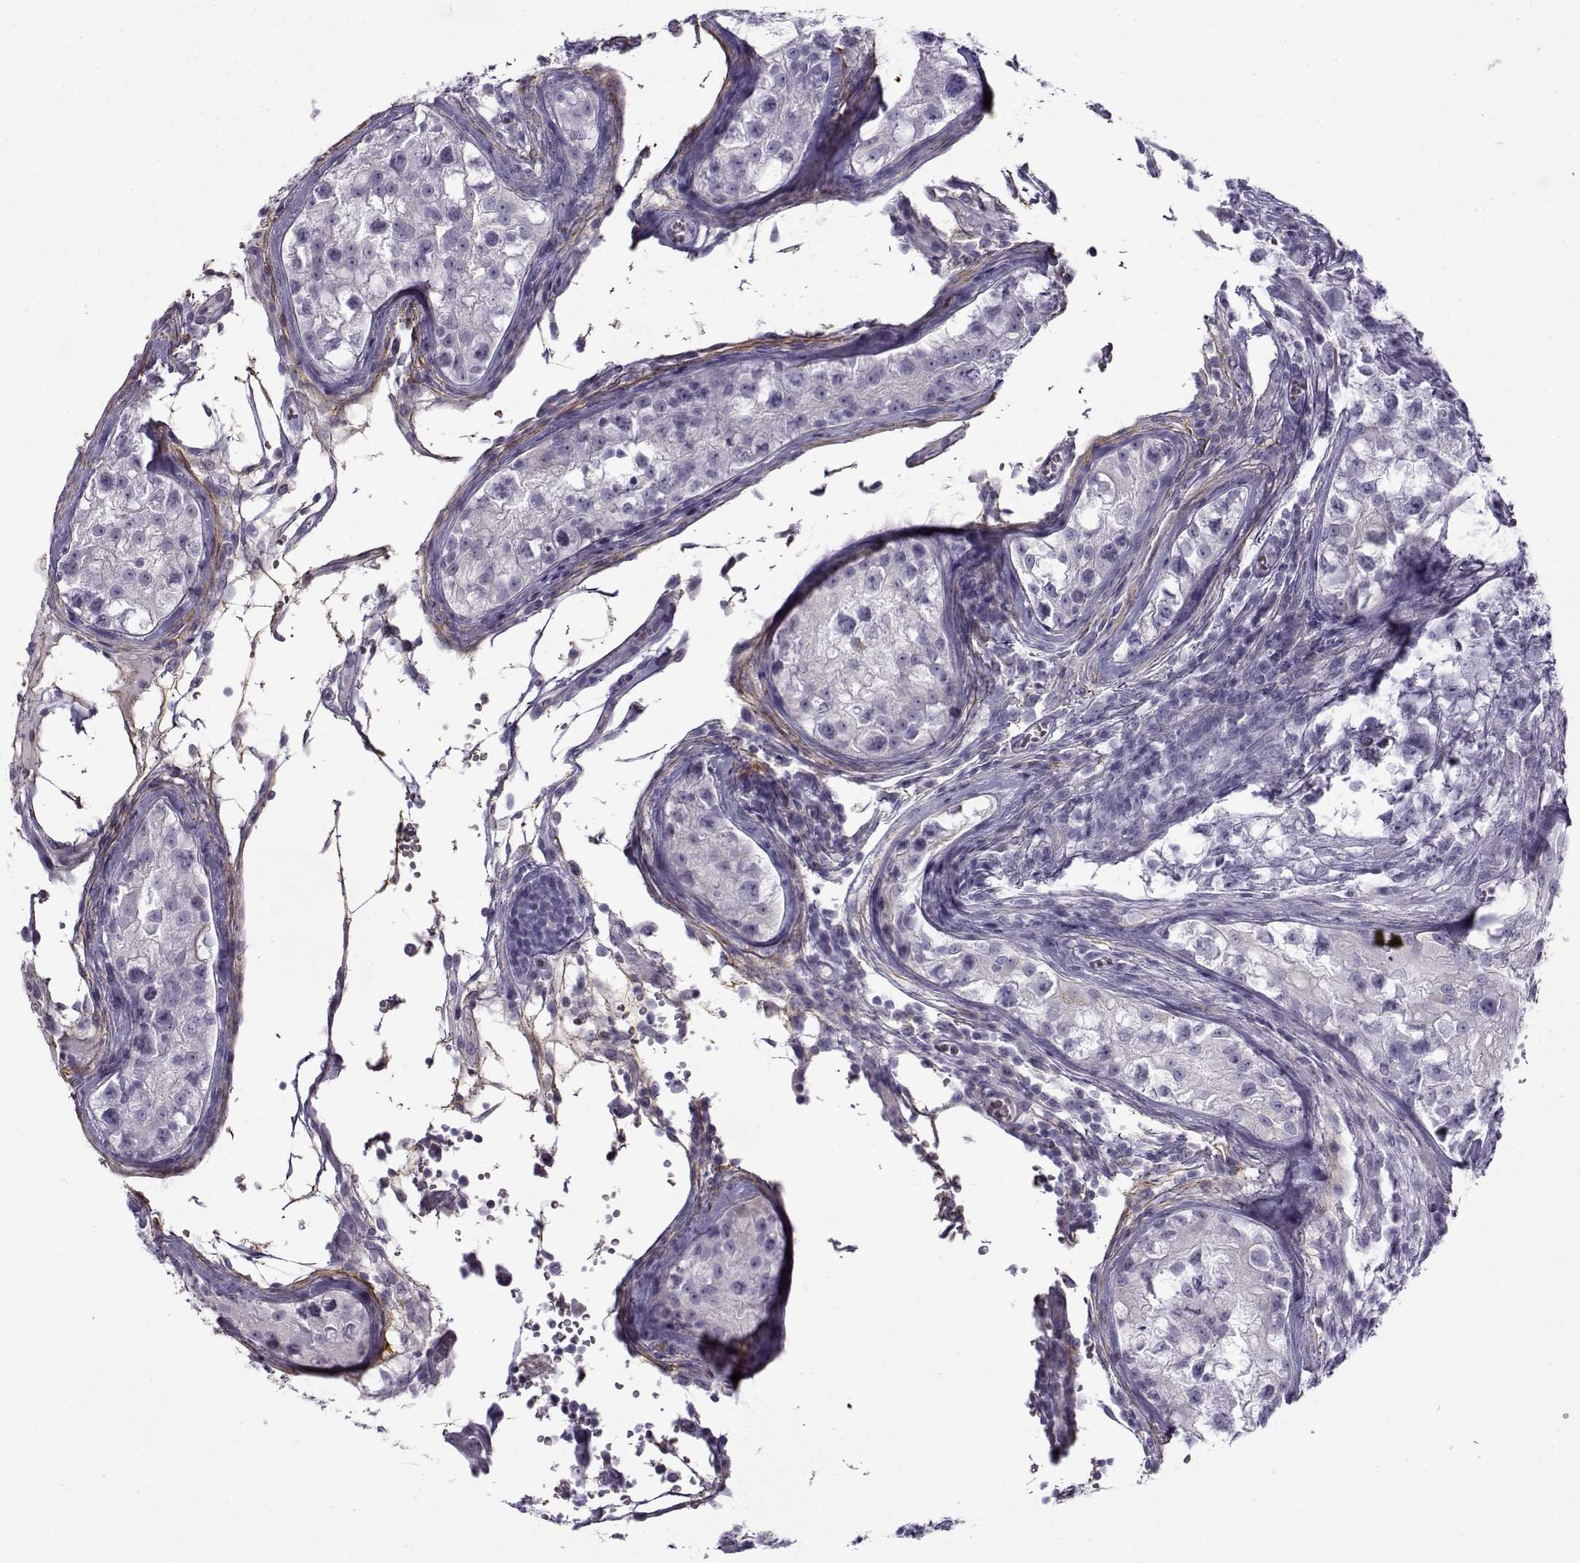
{"staining": {"intensity": "negative", "quantity": "none", "location": "none"}, "tissue": "testis cancer", "cell_type": "Tumor cells", "image_type": "cancer", "snomed": [{"axis": "morphology", "description": "Carcinoma, Embryonal, NOS"}, {"axis": "topography", "description": "Testis"}], "caption": "A micrograph of human testis embryonal carcinoma is negative for staining in tumor cells.", "gene": "GTSF1L", "patient": {"sex": "male", "age": 23}}